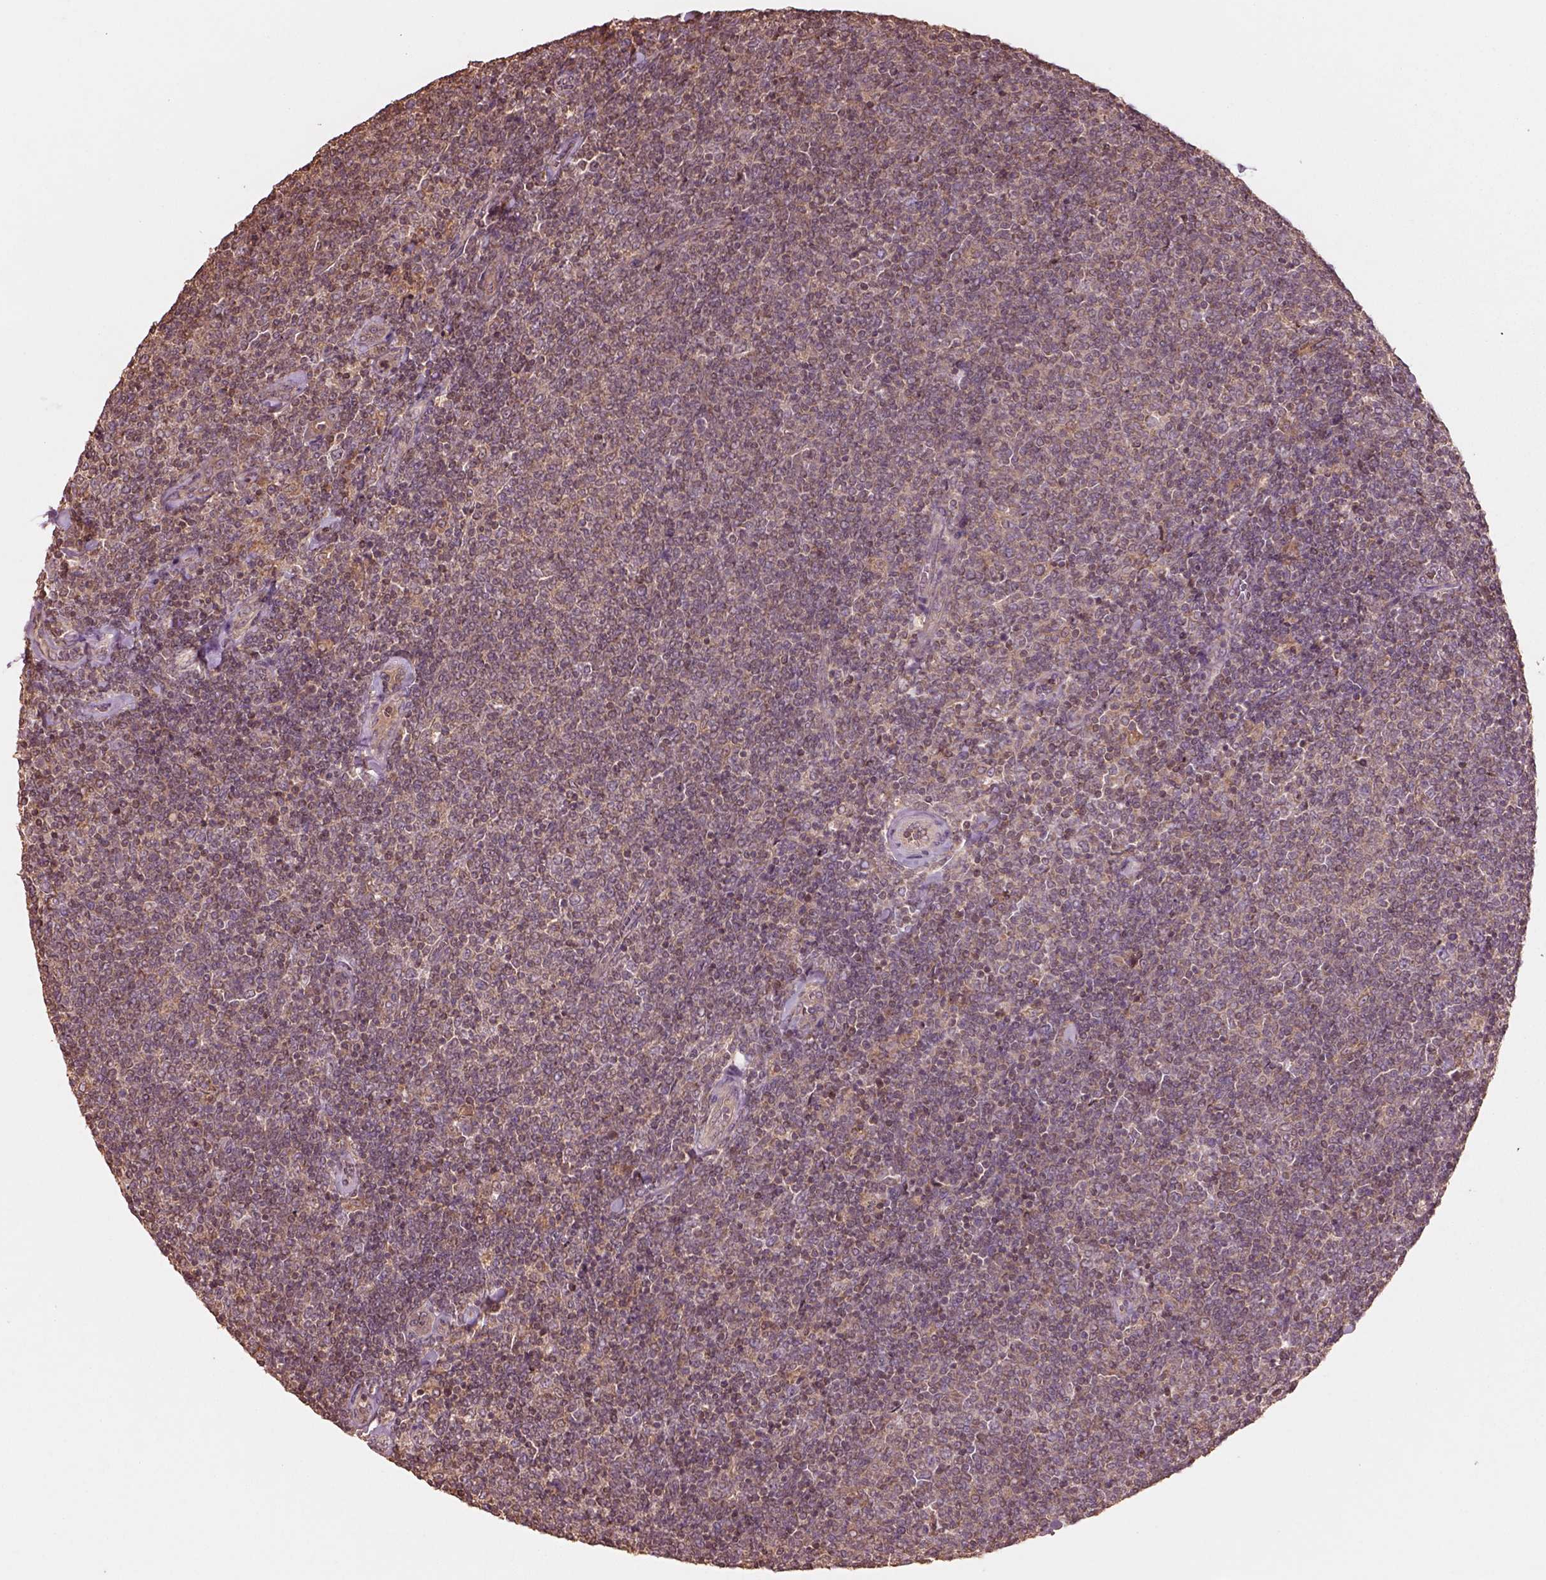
{"staining": {"intensity": "negative", "quantity": "none", "location": "none"}, "tissue": "lymphoma", "cell_type": "Tumor cells", "image_type": "cancer", "snomed": [{"axis": "morphology", "description": "Malignant lymphoma, non-Hodgkin's type, Low grade"}, {"axis": "topography", "description": "Lymph node"}], "caption": "This micrograph is of lymphoma stained with IHC to label a protein in brown with the nuclei are counter-stained blue. There is no staining in tumor cells. Brightfield microscopy of immunohistochemistry (IHC) stained with DAB (3,3'-diaminobenzidine) (brown) and hematoxylin (blue), captured at high magnification.", "gene": "TRADD", "patient": {"sex": "male", "age": 52}}